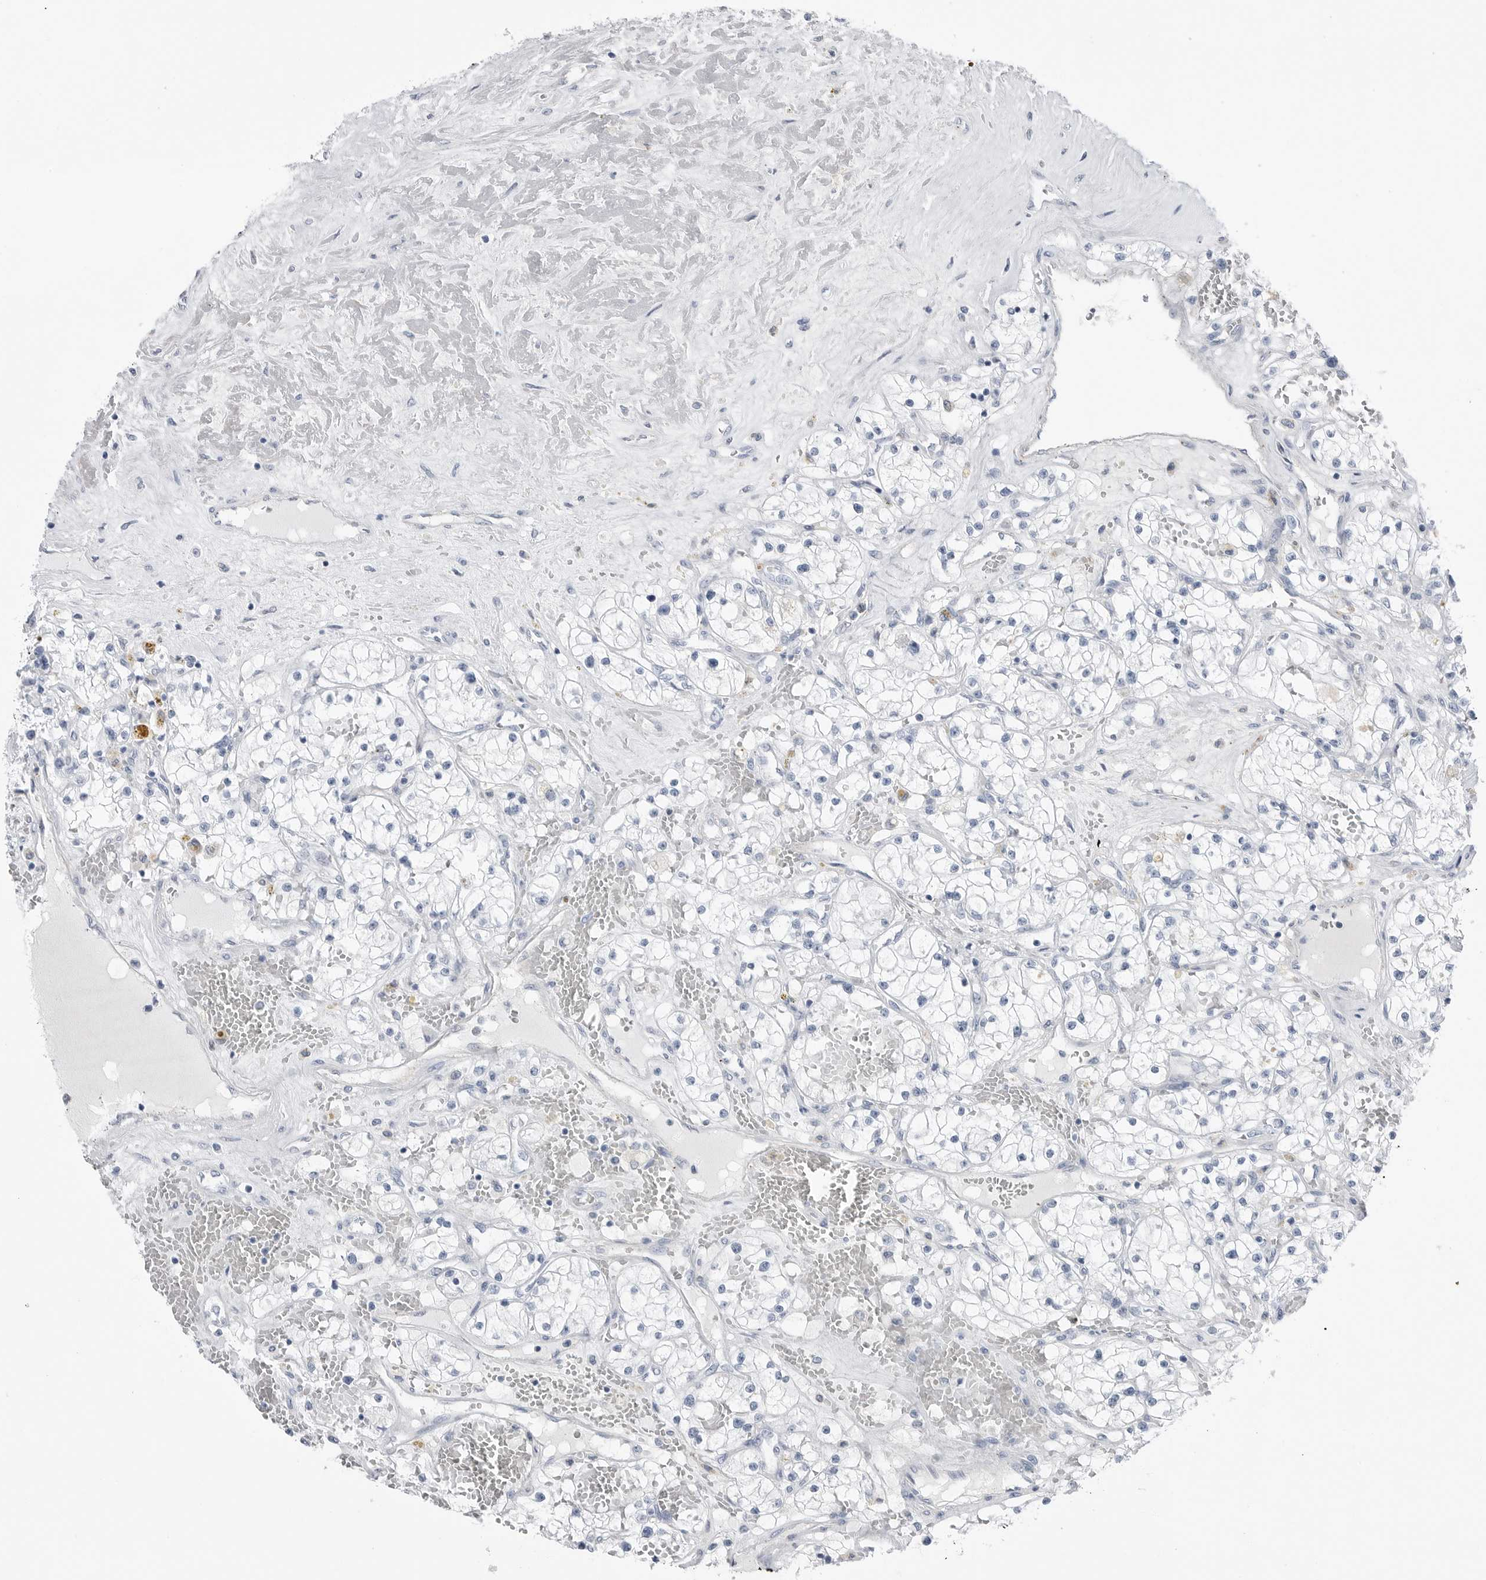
{"staining": {"intensity": "negative", "quantity": "none", "location": "none"}, "tissue": "renal cancer", "cell_type": "Tumor cells", "image_type": "cancer", "snomed": [{"axis": "morphology", "description": "Normal tissue, NOS"}, {"axis": "morphology", "description": "Adenocarcinoma, NOS"}, {"axis": "topography", "description": "Kidney"}], "caption": "This is an IHC histopathology image of human adenocarcinoma (renal). There is no expression in tumor cells.", "gene": "ABHD12", "patient": {"sex": "male", "age": 68}}